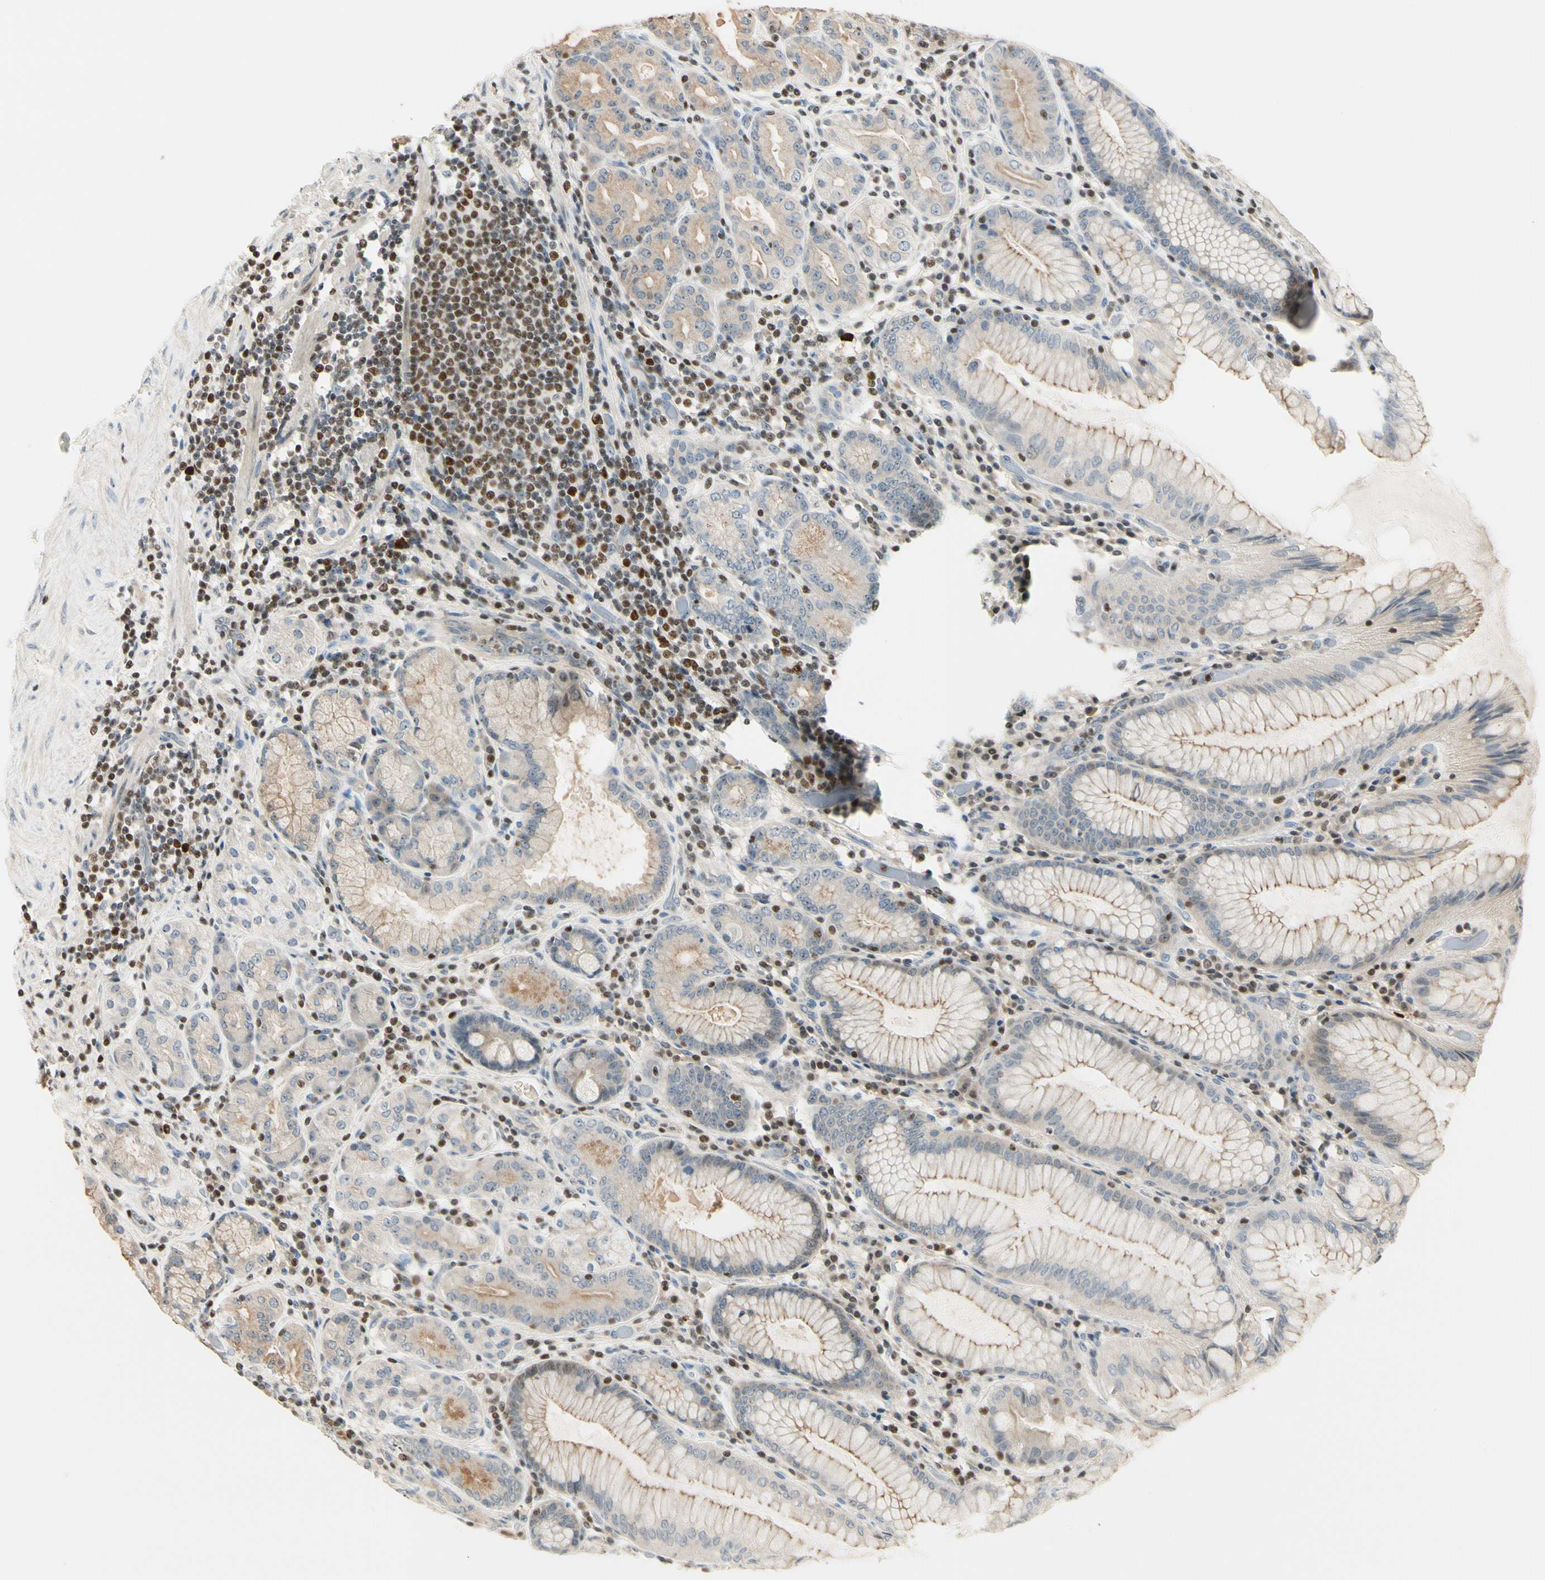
{"staining": {"intensity": "weak", "quantity": ">75%", "location": "cytoplasmic/membranous"}, "tissue": "stomach", "cell_type": "Glandular cells", "image_type": "normal", "snomed": [{"axis": "morphology", "description": "Normal tissue, NOS"}, {"axis": "topography", "description": "Stomach, lower"}], "caption": "IHC (DAB) staining of normal stomach demonstrates weak cytoplasmic/membranous protein expression in approximately >75% of glandular cells. (DAB IHC with brightfield microscopy, high magnification).", "gene": "NFYA", "patient": {"sex": "female", "age": 76}}